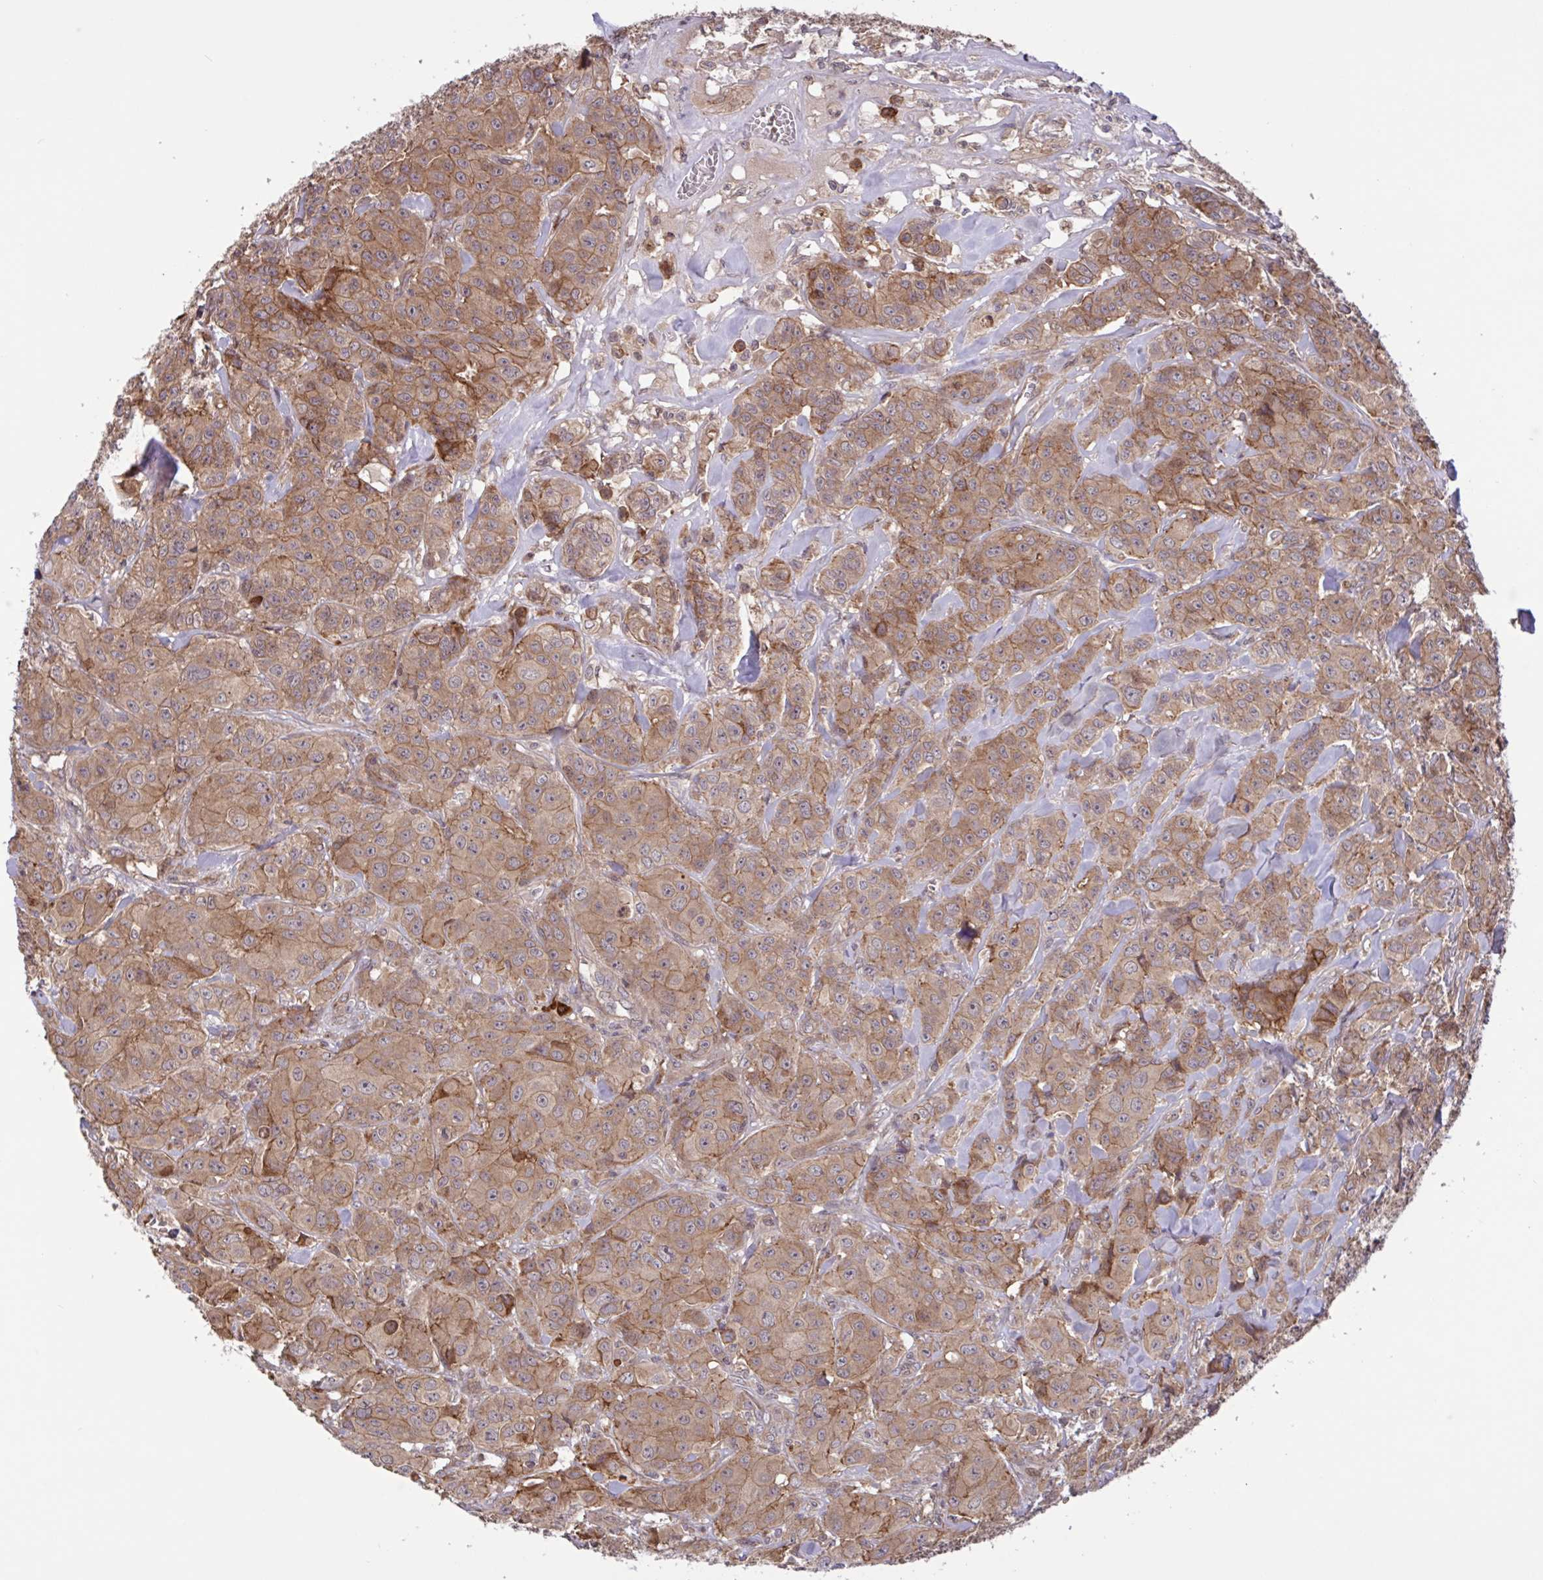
{"staining": {"intensity": "moderate", "quantity": ">75%", "location": "cytoplasmic/membranous"}, "tissue": "breast cancer", "cell_type": "Tumor cells", "image_type": "cancer", "snomed": [{"axis": "morphology", "description": "Normal tissue, NOS"}, {"axis": "morphology", "description": "Duct carcinoma"}, {"axis": "topography", "description": "Breast"}], "caption": "Infiltrating ductal carcinoma (breast) was stained to show a protein in brown. There is medium levels of moderate cytoplasmic/membranous positivity in approximately >75% of tumor cells.", "gene": "INTS10", "patient": {"sex": "female", "age": 43}}